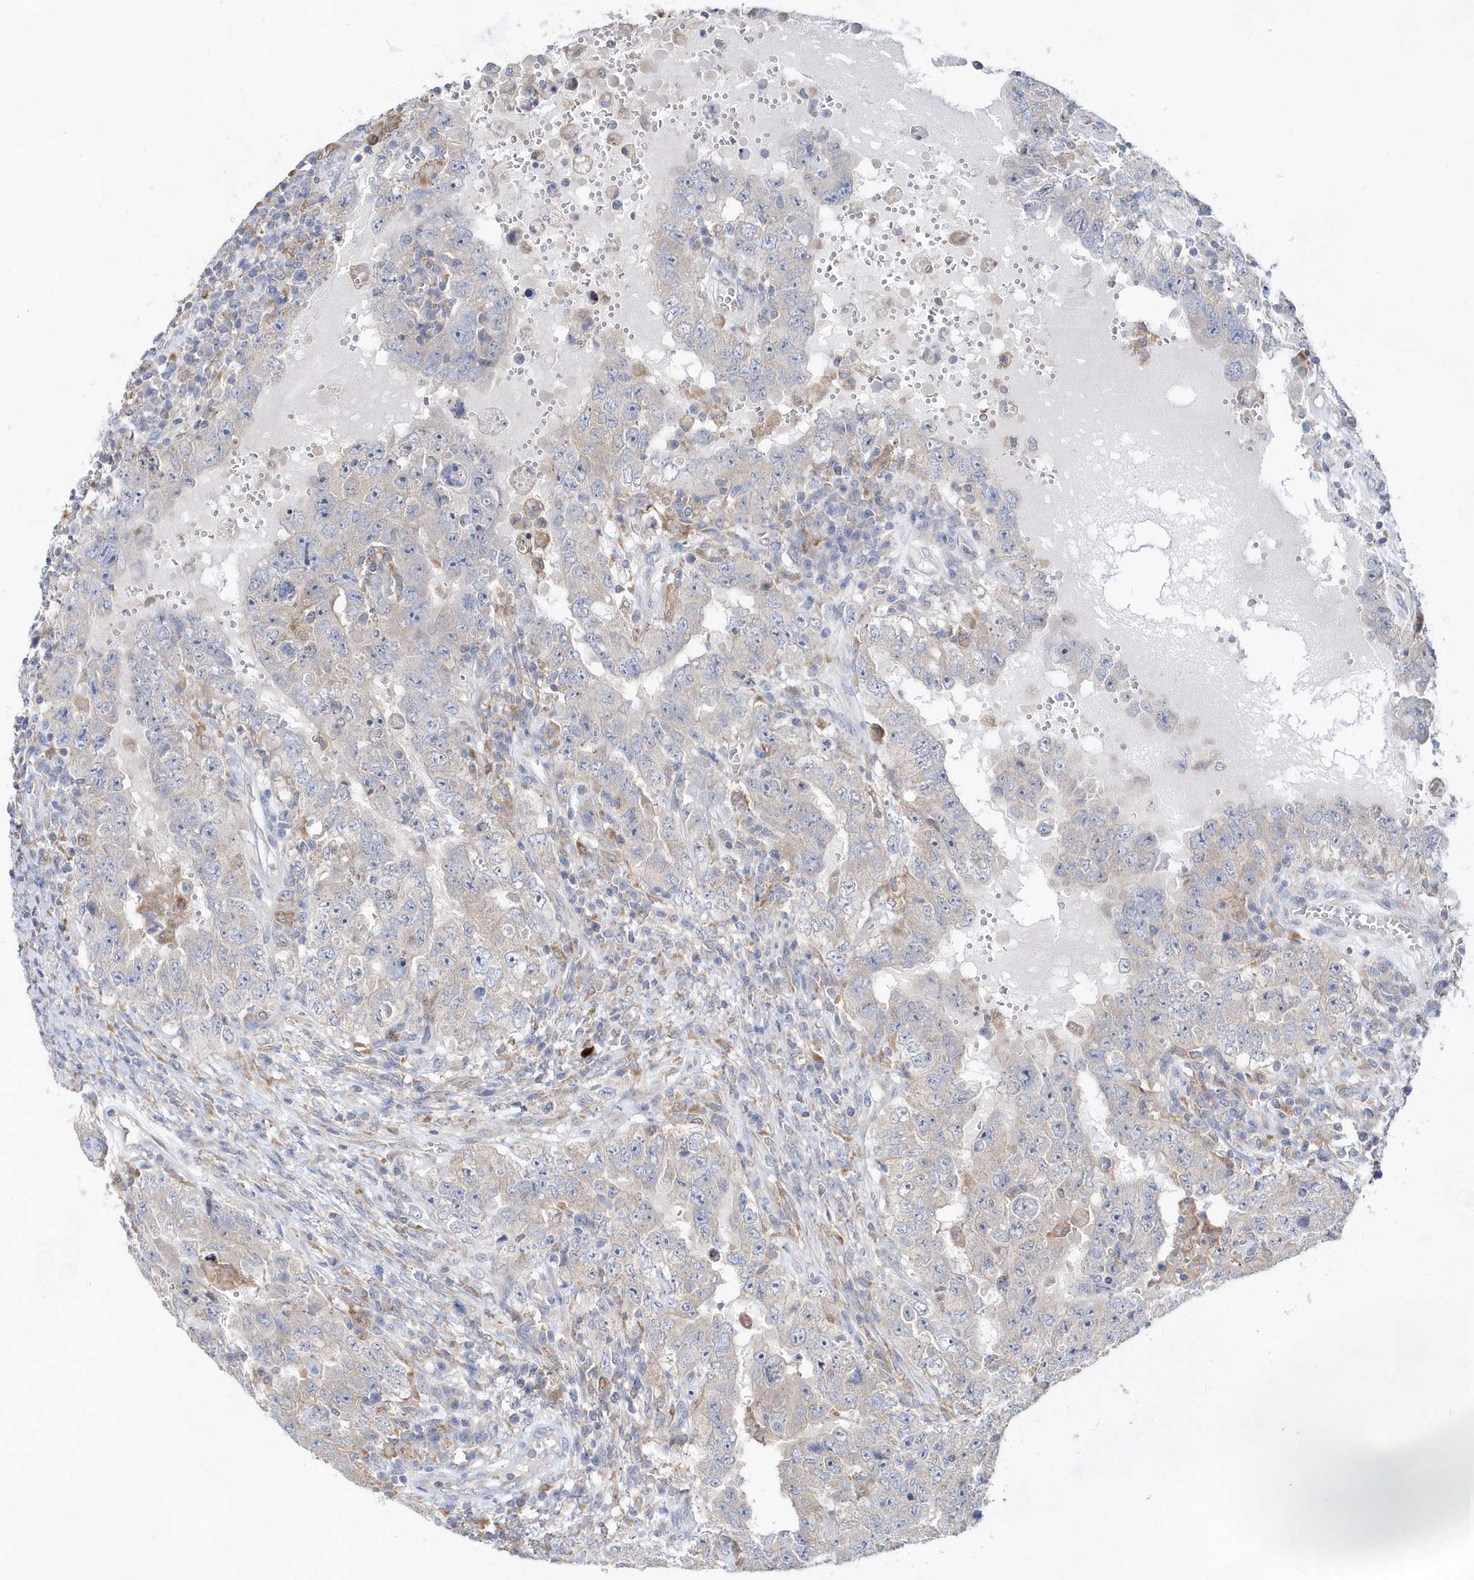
{"staining": {"intensity": "negative", "quantity": "none", "location": "none"}, "tissue": "testis cancer", "cell_type": "Tumor cells", "image_type": "cancer", "snomed": [{"axis": "morphology", "description": "Carcinoma, Embryonal, NOS"}, {"axis": "topography", "description": "Testis"}], "caption": "Tumor cells are negative for protein expression in human testis cancer (embryonal carcinoma). (DAB immunohistochemistry with hematoxylin counter stain).", "gene": "BDH2", "patient": {"sex": "male", "age": 26}}